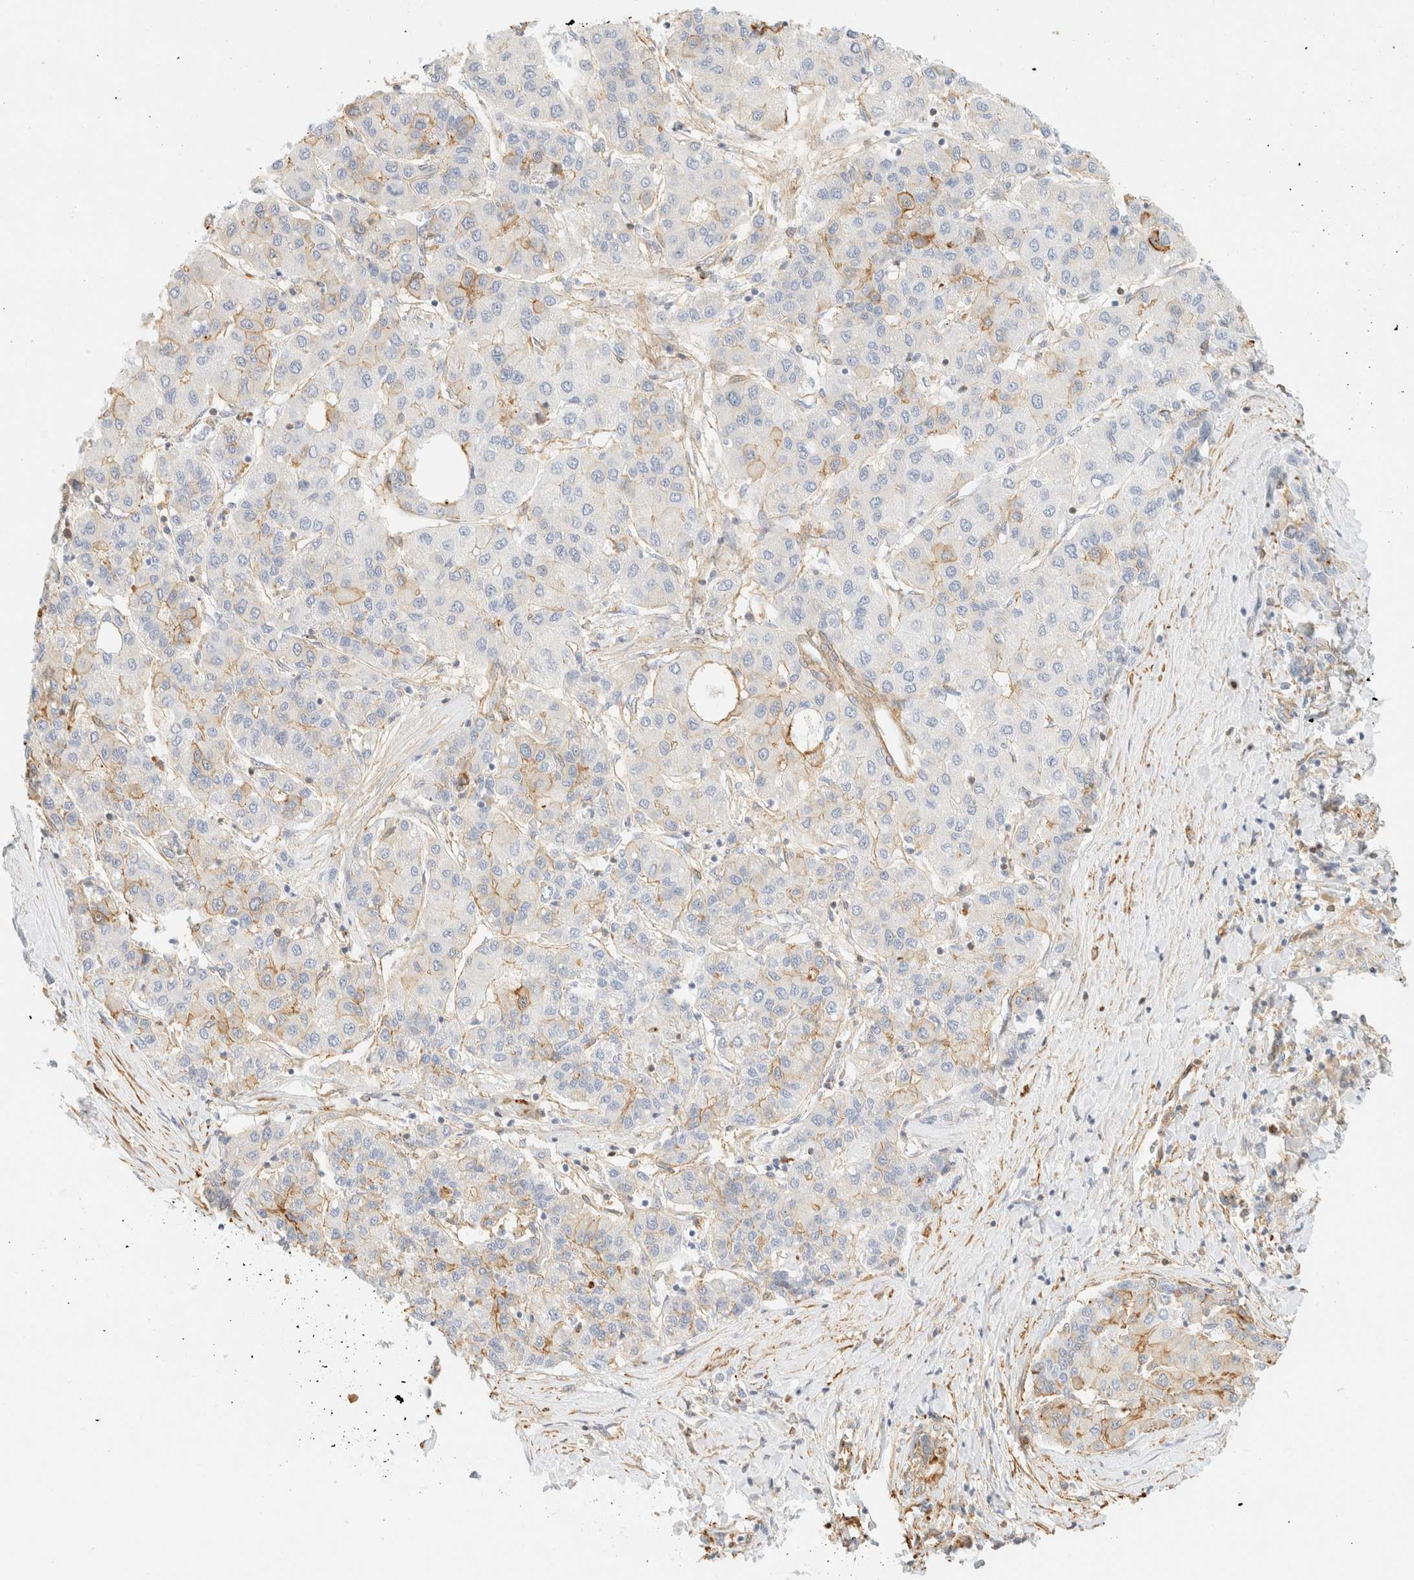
{"staining": {"intensity": "moderate", "quantity": "<25%", "location": "cytoplasmic/membranous"}, "tissue": "liver cancer", "cell_type": "Tumor cells", "image_type": "cancer", "snomed": [{"axis": "morphology", "description": "Carcinoma, Hepatocellular, NOS"}, {"axis": "topography", "description": "Liver"}], "caption": "DAB immunohistochemical staining of liver cancer displays moderate cytoplasmic/membranous protein staining in about <25% of tumor cells.", "gene": "OTOP2", "patient": {"sex": "male", "age": 65}}